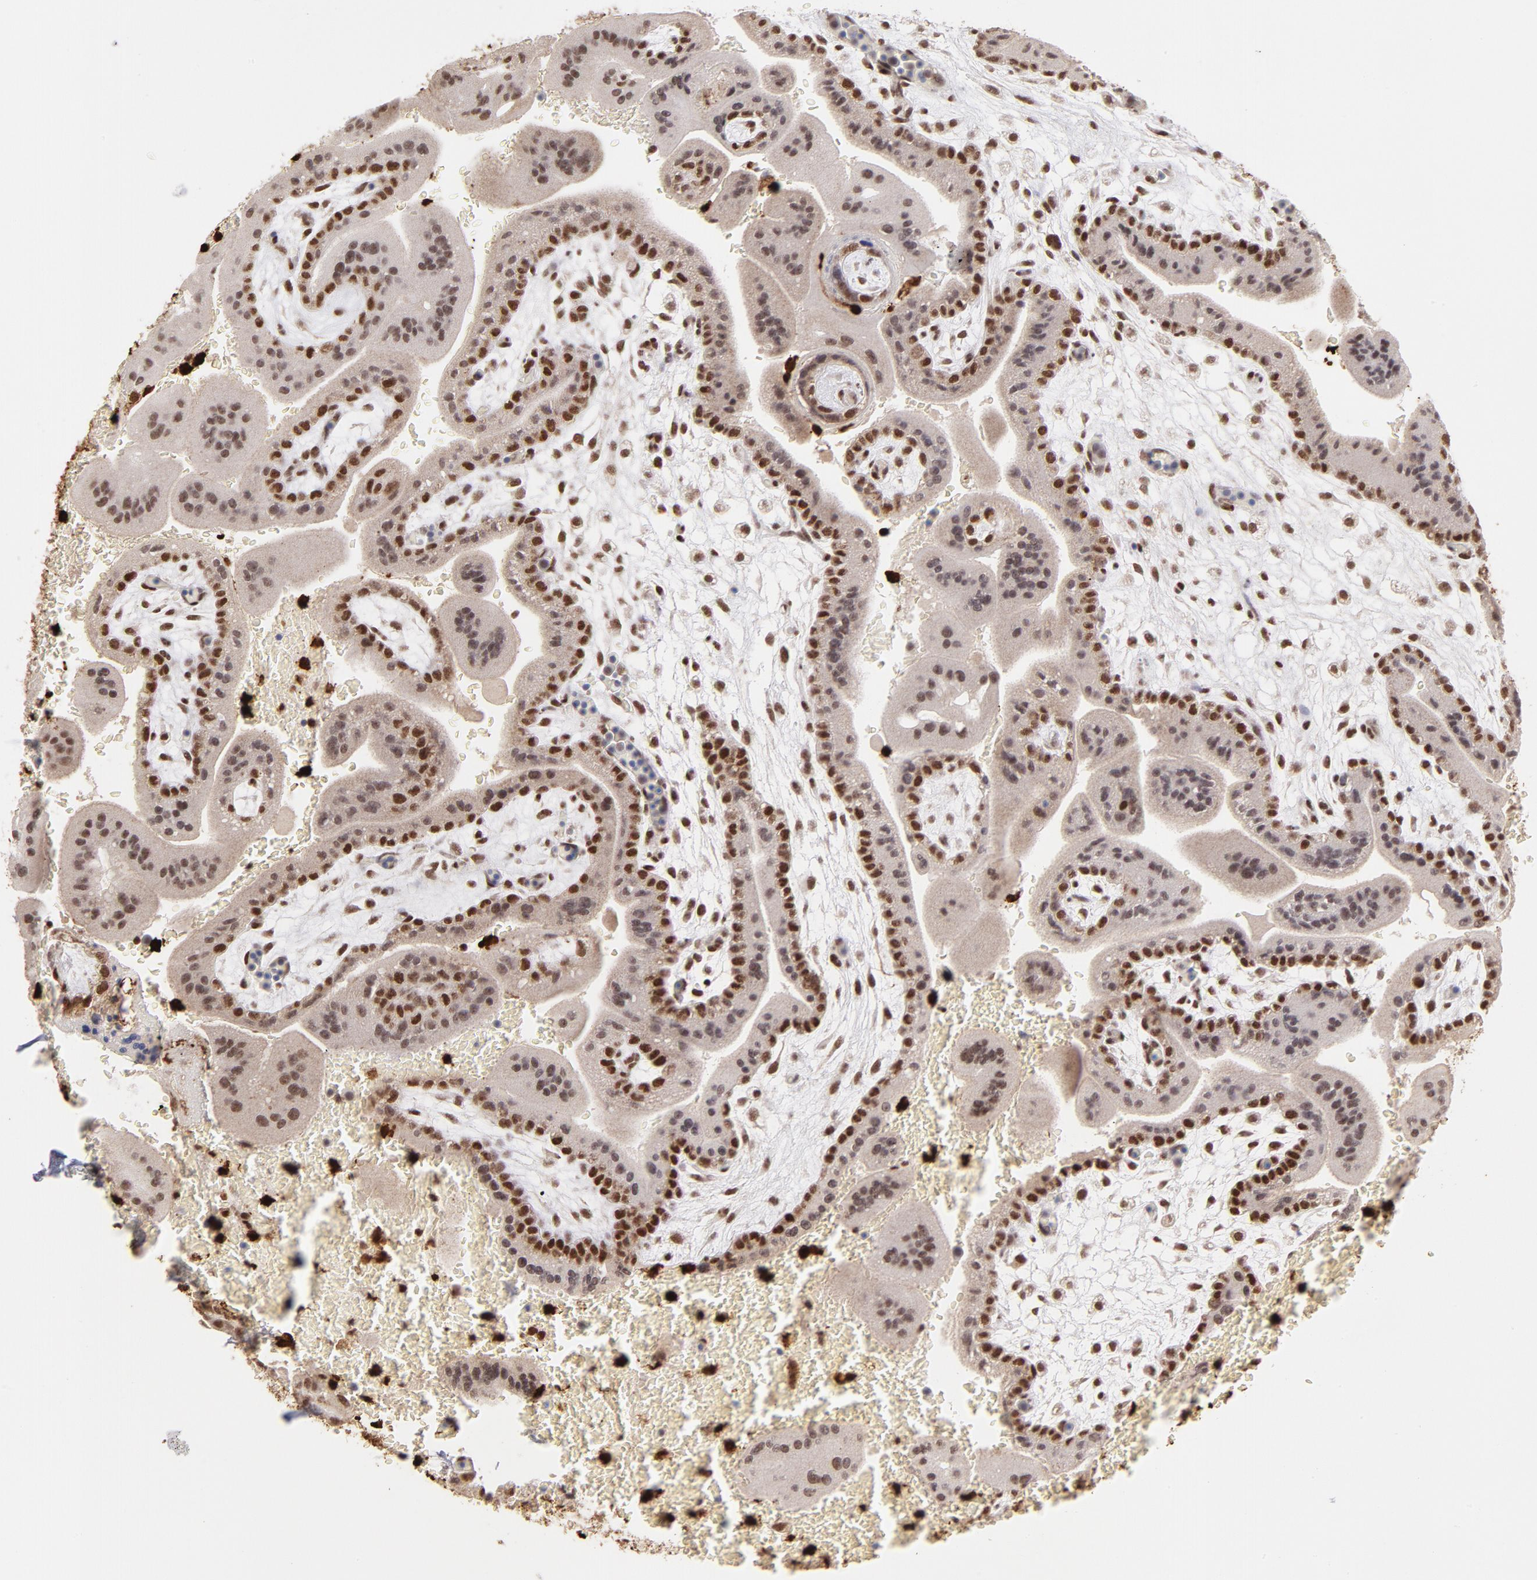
{"staining": {"intensity": "moderate", "quantity": ">75%", "location": "cytoplasmic/membranous,nuclear"}, "tissue": "placenta", "cell_type": "Decidual cells", "image_type": "normal", "snomed": [{"axis": "morphology", "description": "Normal tissue, NOS"}, {"axis": "topography", "description": "Placenta"}], "caption": "Immunohistochemistry (IHC) histopathology image of normal placenta: placenta stained using IHC displays medium levels of moderate protein expression localized specifically in the cytoplasmic/membranous,nuclear of decidual cells, appearing as a cytoplasmic/membranous,nuclear brown color.", "gene": "ZFX", "patient": {"sex": "female", "age": 35}}